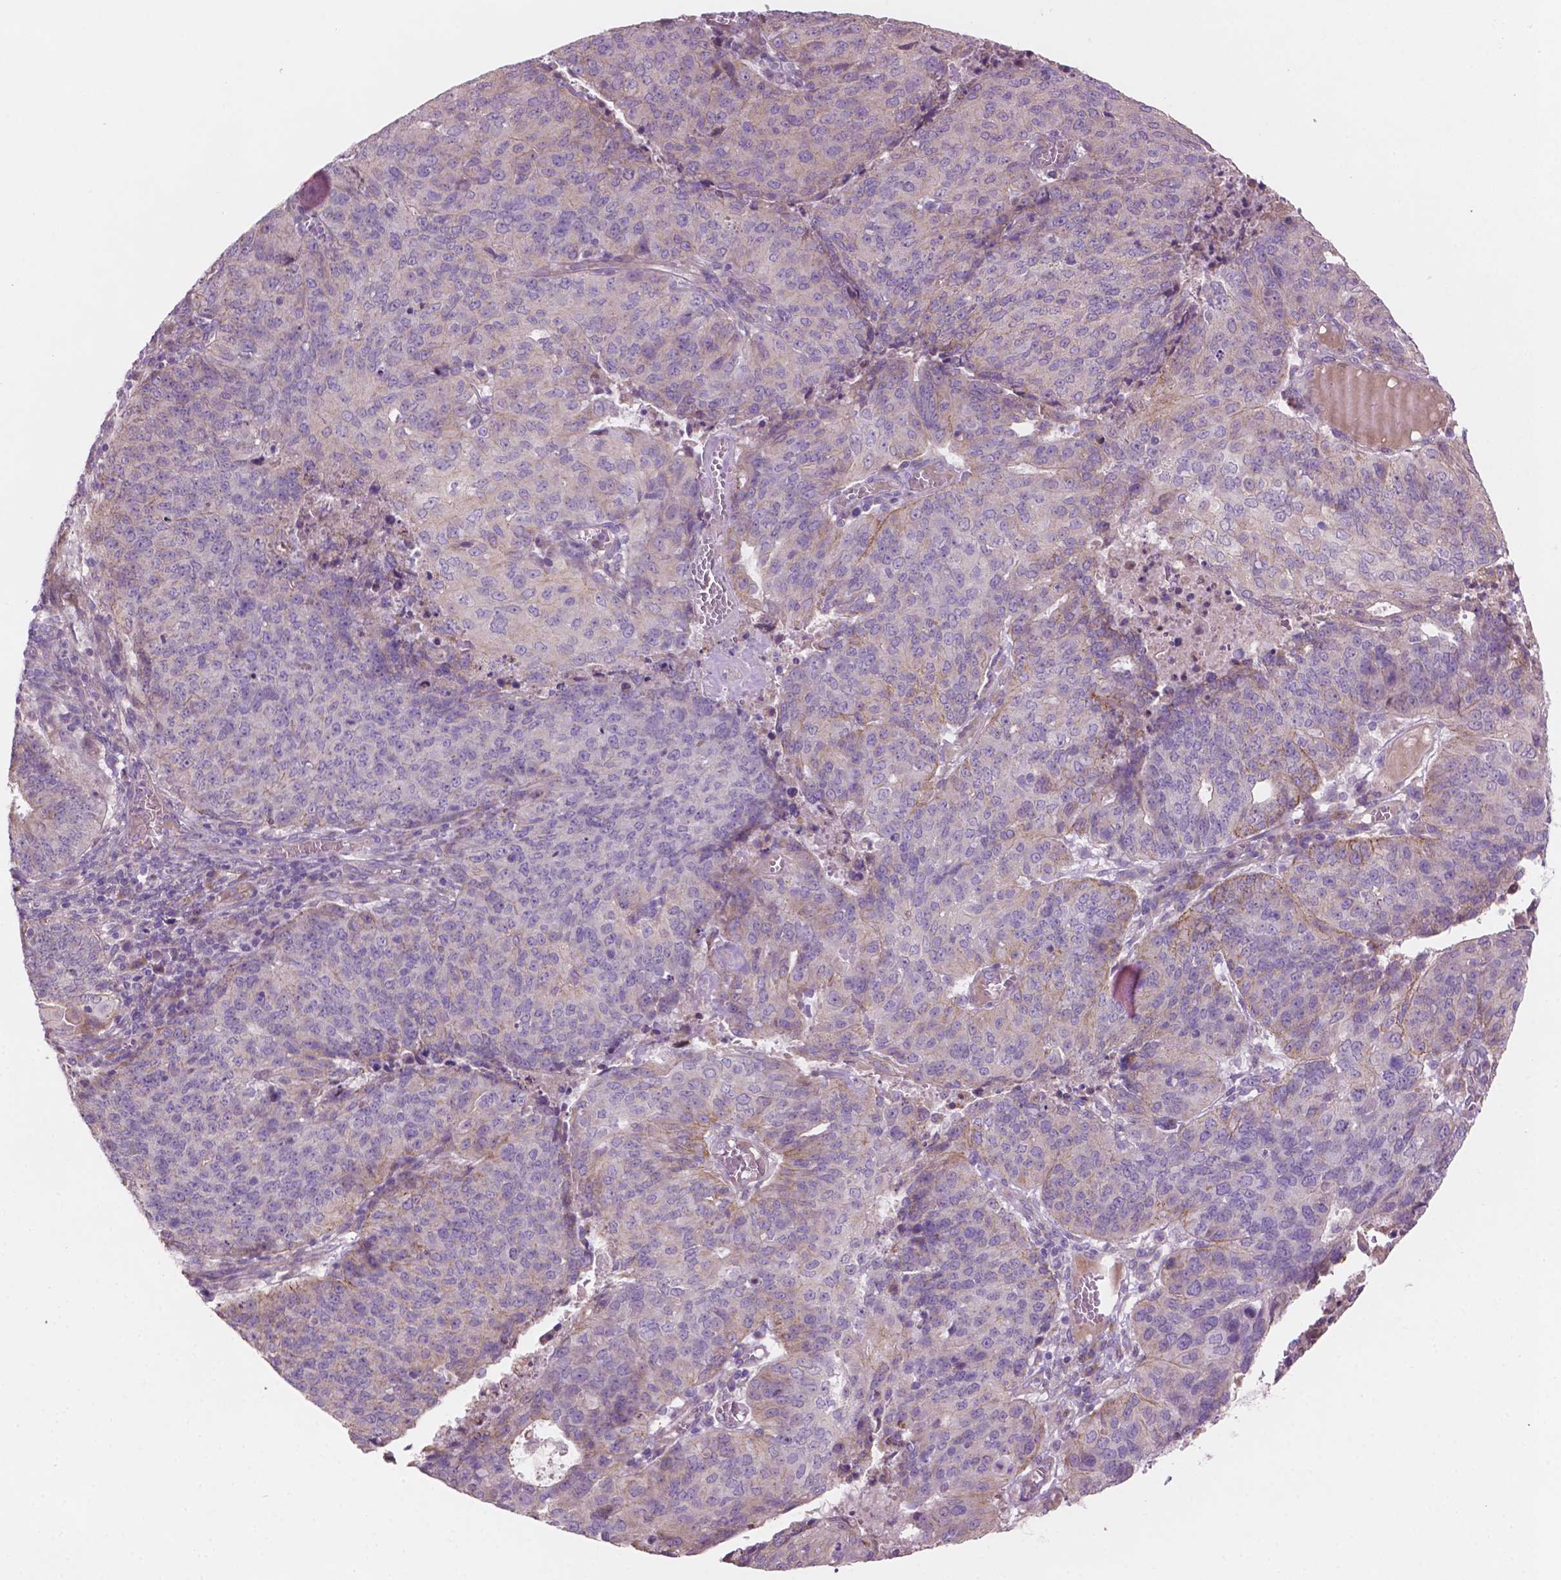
{"staining": {"intensity": "negative", "quantity": "none", "location": "none"}, "tissue": "endometrial cancer", "cell_type": "Tumor cells", "image_type": "cancer", "snomed": [{"axis": "morphology", "description": "Adenocarcinoma, NOS"}, {"axis": "topography", "description": "Endometrium"}], "caption": "Immunohistochemical staining of adenocarcinoma (endometrial) reveals no significant expression in tumor cells. (Brightfield microscopy of DAB (3,3'-diaminobenzidine) IHC at high magnification).", "gene": "LRP1B", "patient": {"sex": "female", "age": 82}}